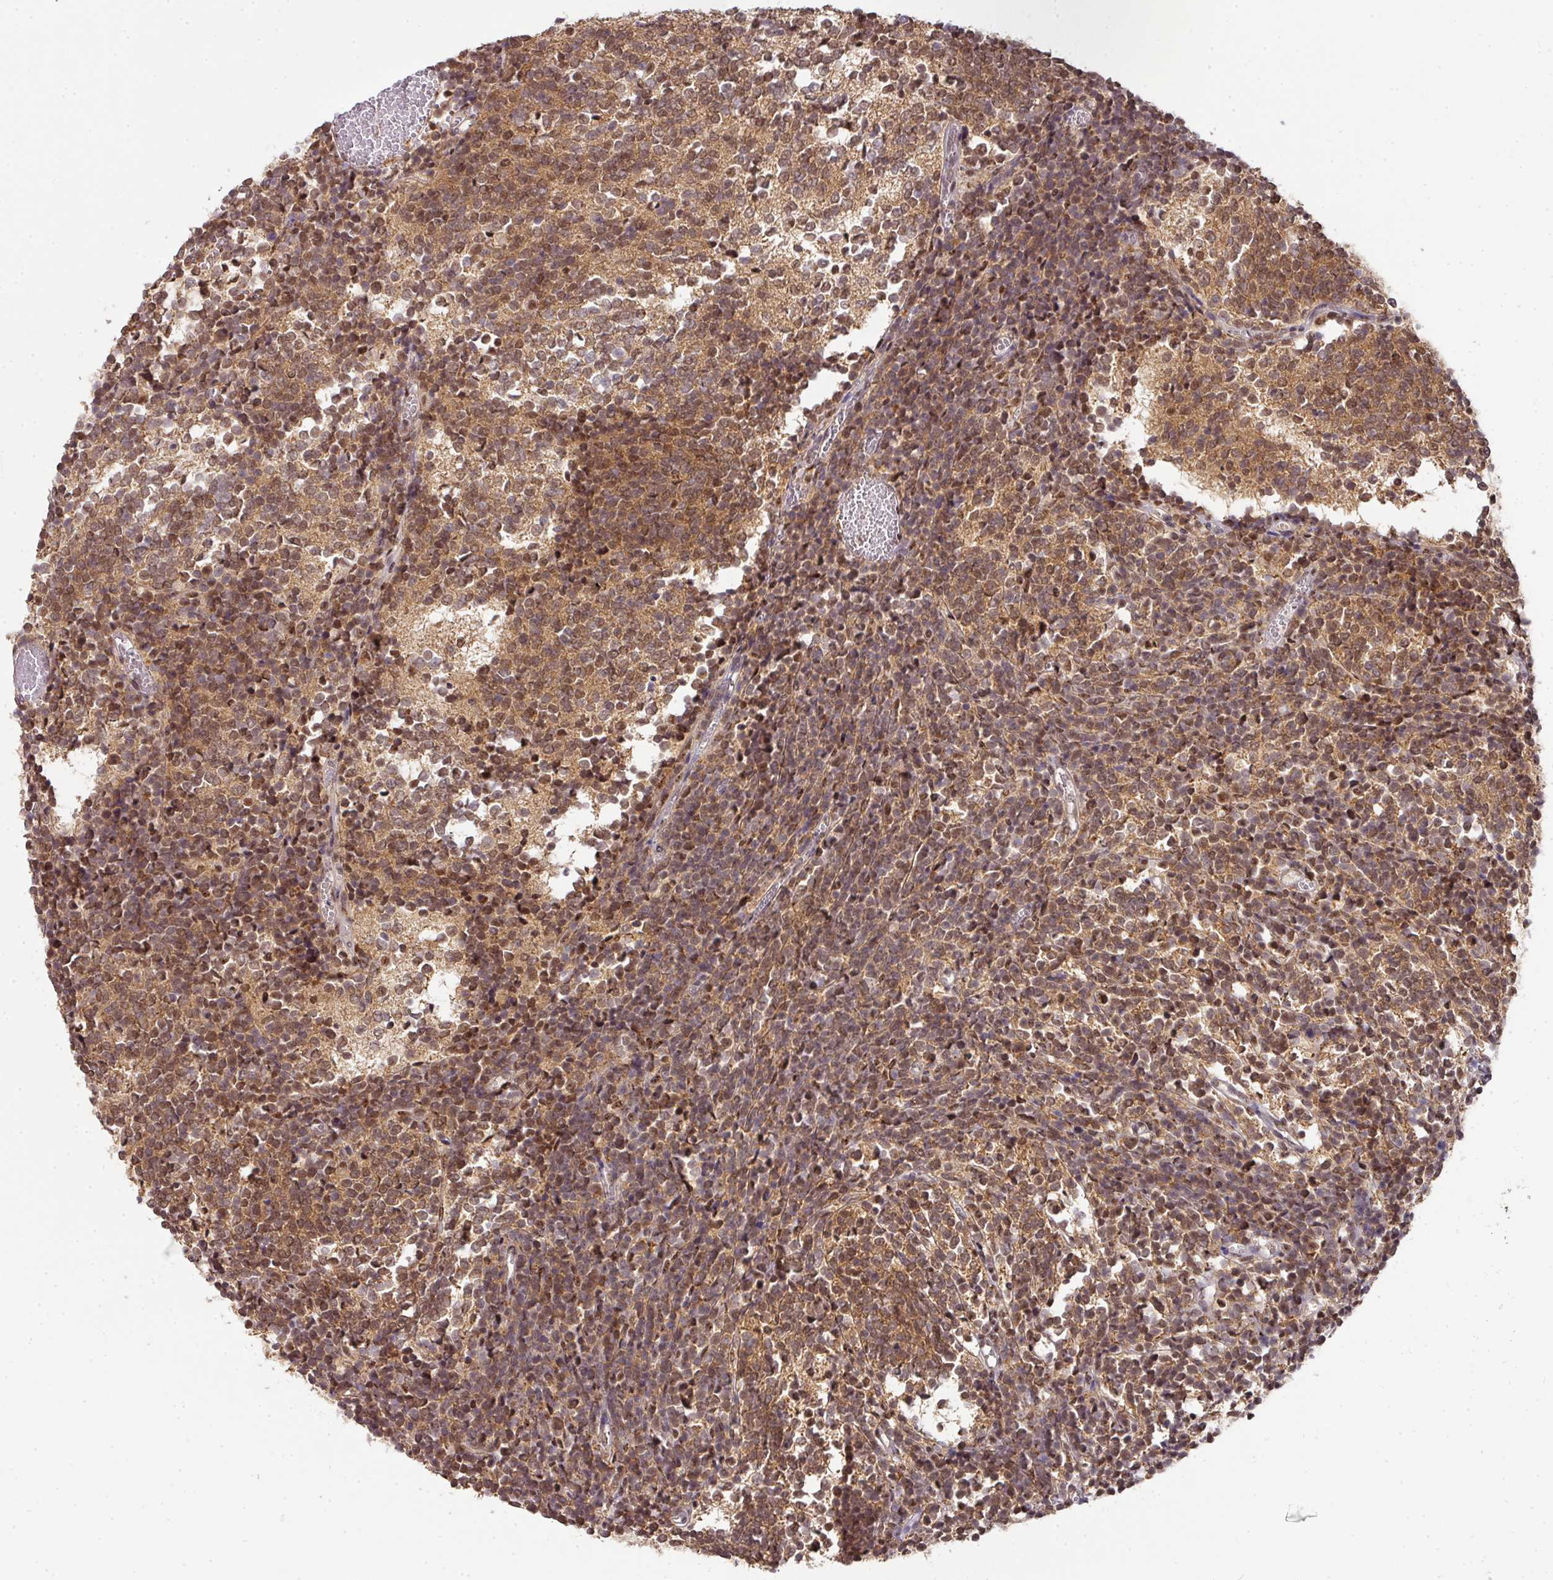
{"staining": {"intensity": "moderate", "quantity": ">75%", "location": "cytoplasmic/membranous,nuclear"}, "tissue": "glioma", "cell_type": "Tumor cells", "image_type": "cancer", "snomed": [{"axis": "morphology", "description": "Glioma, malignant, Low grade"}, {"axis": "topography", "description": "Brain"}], "caption": "Immunohistochemical staining of glioma displays medium levels of moderate cytoplasmic/membranous and nuclear positivity in about >75% of tumor cells. The staining was performed using DAB to visualize the protein expression in brown, while the nuclei were stained in blue with hematoxylin (Magnification: 20x).", "gene": "RANBP9", "patient": {"sex": "female", "age": 1}}